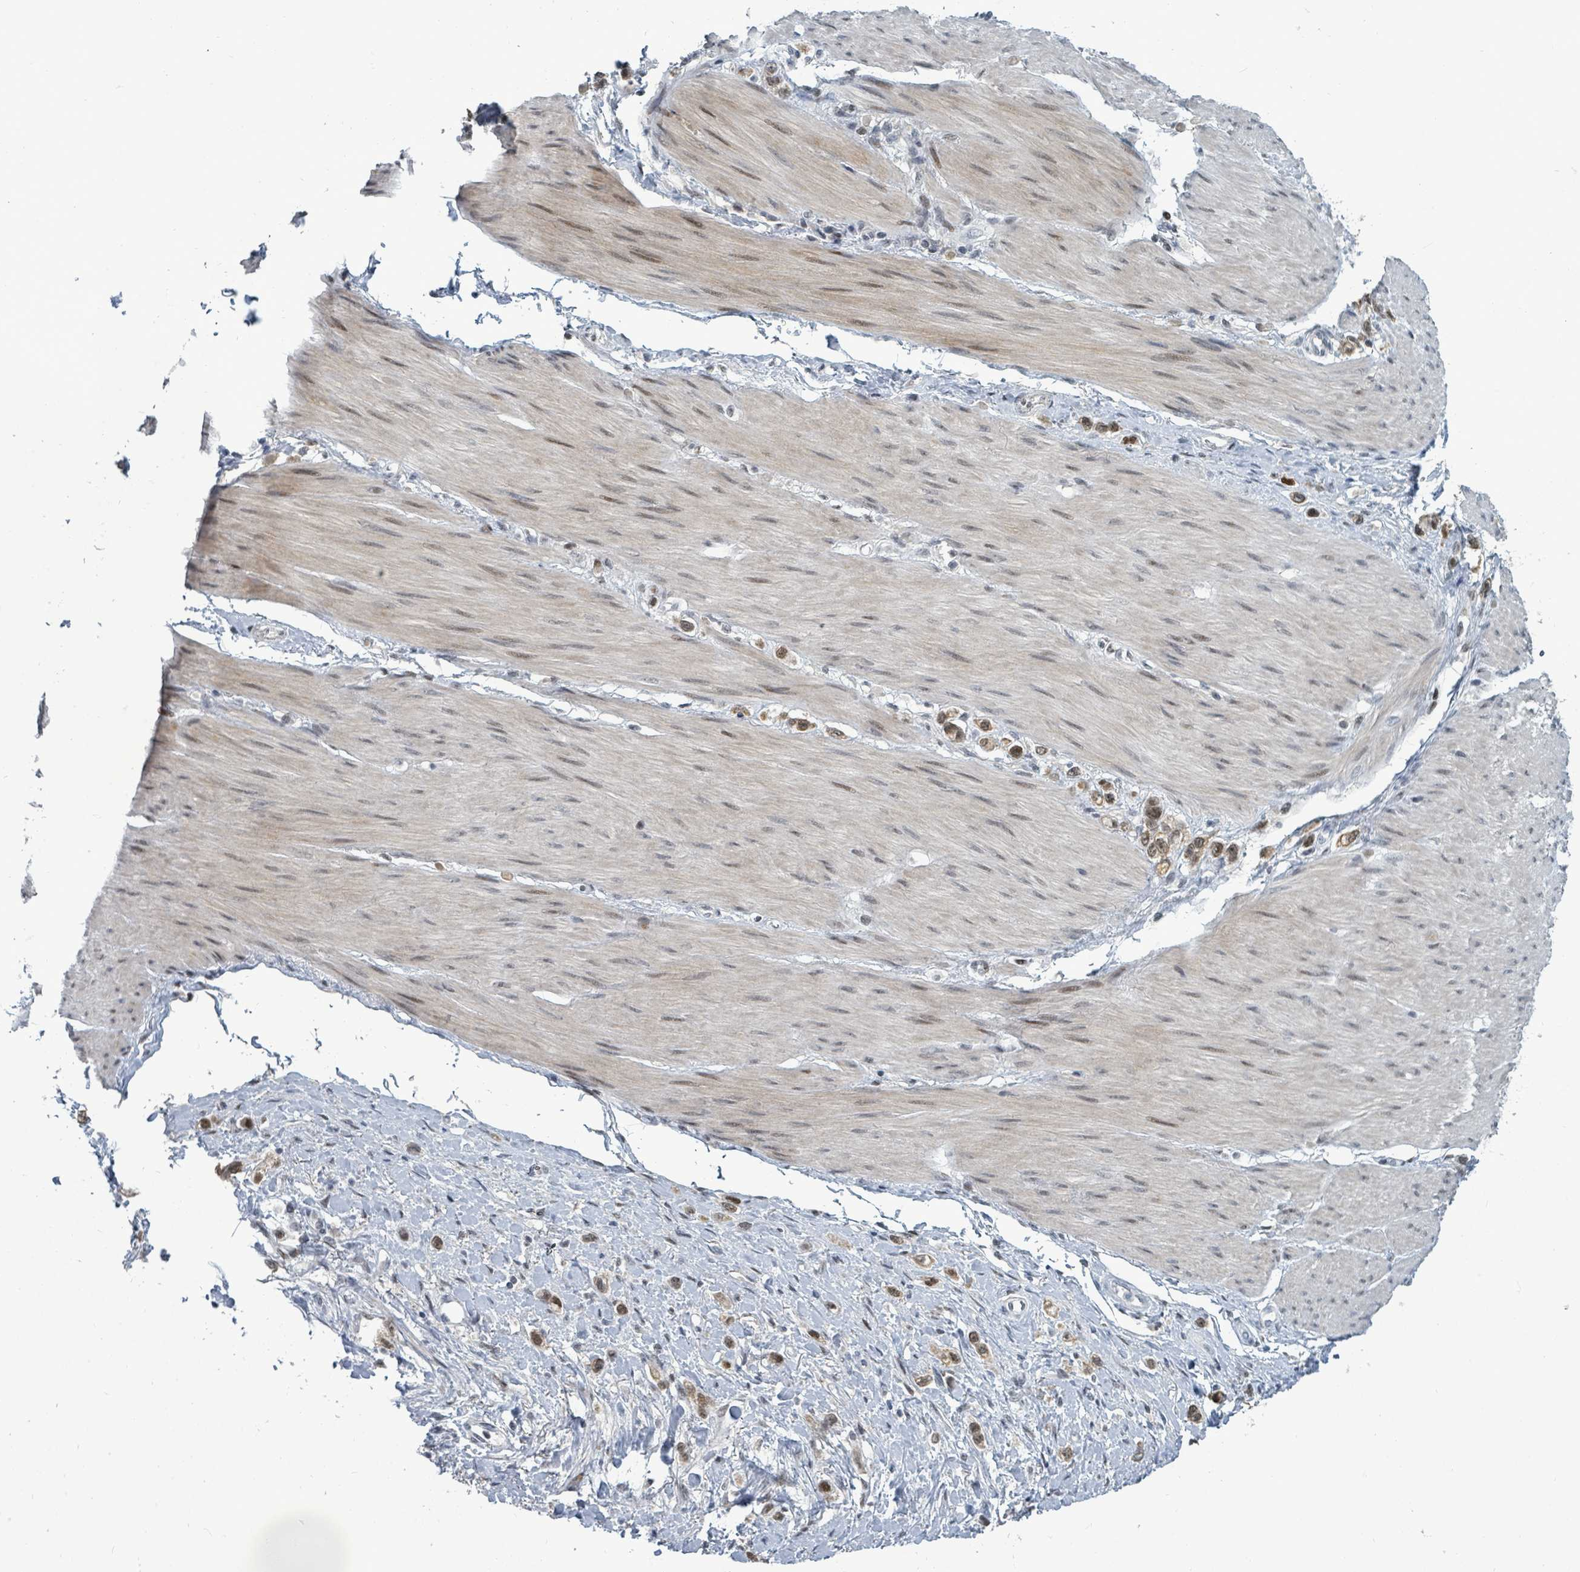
{"staining": {"intensity": "moderate", "quantity": ">75%", "location": "nuclear"}, "tissue": "stomach cancer", "cell_type": "Tumor cells", "image_type": "cancer", "snomed": [{"axis": "morphology", "description": "Adenocarcinoma, NOS"}, {"axis": "topography", "description": "Stomach"}], "caption": "Human stomach cancer (adenocarcinoma) stained with a protein marker exhibits moderate staining in tumor cells.", "gene": "UCK1", "patient": {"sex": "female", "age": 65}}